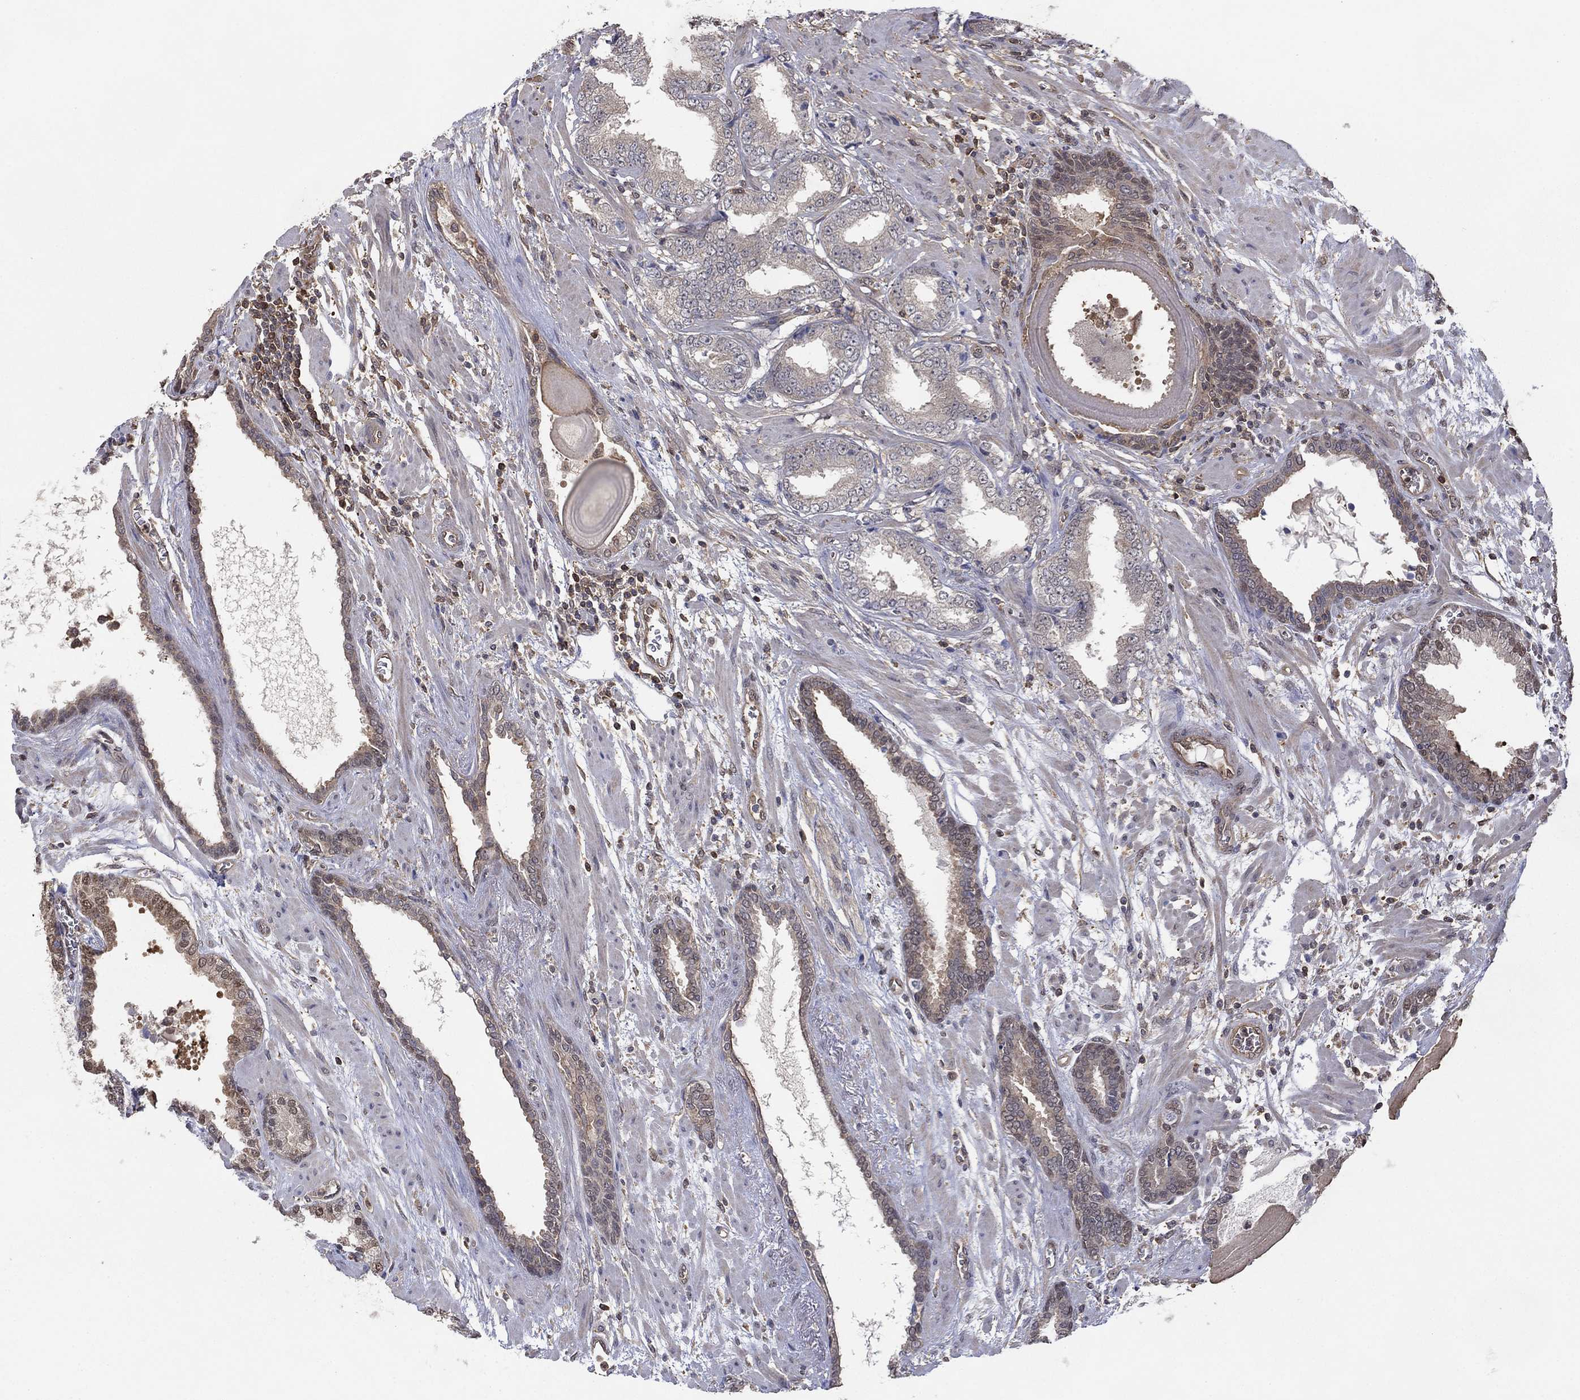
{"staining": {"intensity": "negative", "quantity": "none", "location": "none"}, "tissue": "prostate cancer", "cell_type": "Tumor cells", "image_type": "cancer", "snomed": [{"axis": "morphology", "description": "Adenocarcinoma, Low grade"}, {"axis": "topography", "description": "Prostate"}], "caption": "Immunohistochemical staining of human prostate adenocarcinoma (low-grade) displays no significant positivity in tumor cells.", "gene": "RNF114", "patient": {"sex": "male", "age": 69}}